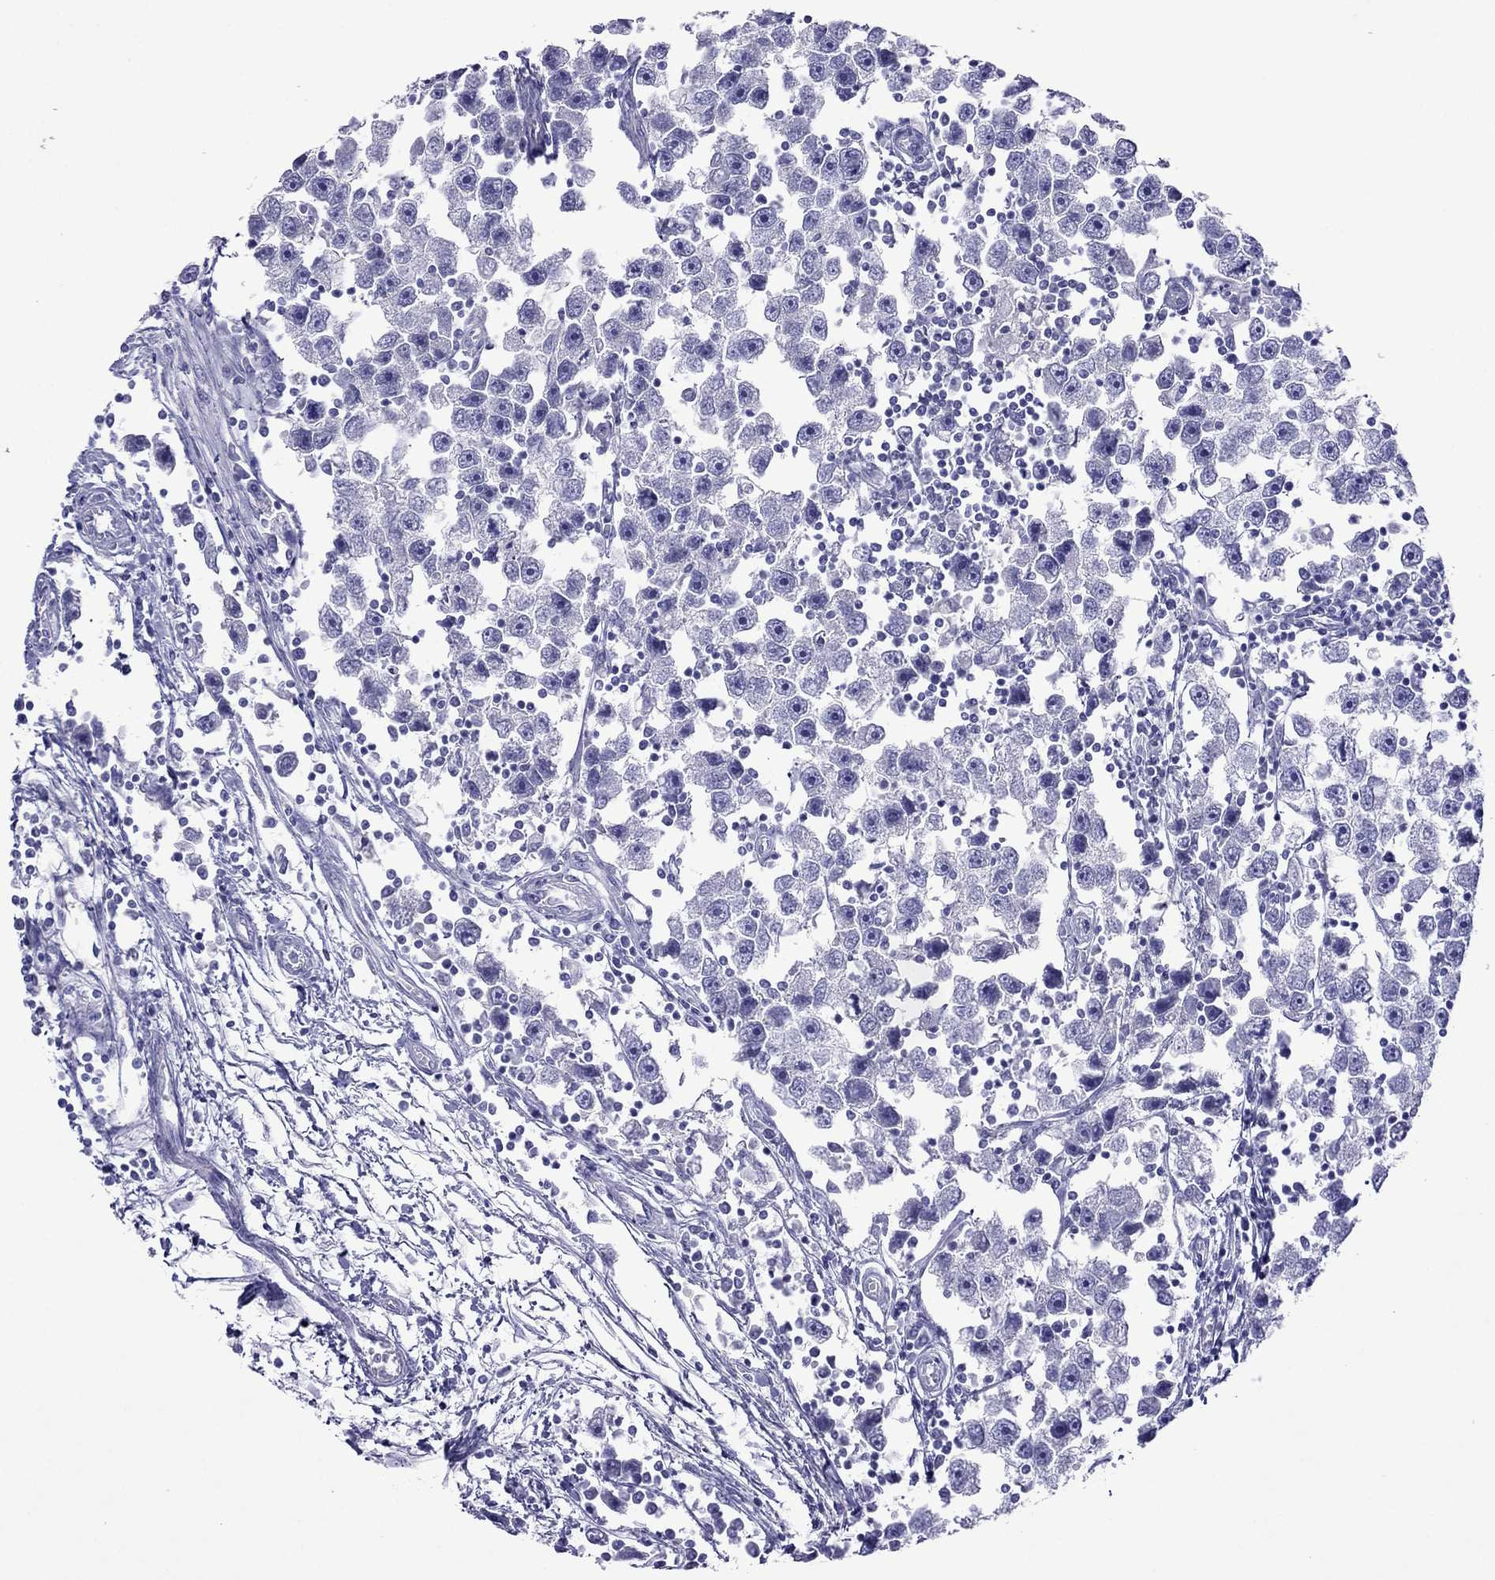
{"staining": {"intensity": "negative", "quantity": "none", "location": "none"}, "tissue": "testis cancer", "cell_type": "Tumor cells", "image_type": "cancer", "snomed": [{"axis": "morphology", "description": "Seminoma, NOS"}, {"axis": "topography", "description": "Testis"}], "caption": "This is a photomicrograph of immunohistochemistry (IHC) staining of testis cancer, which shows no staining in tumor cells.", "gene": "PCDHA6", "patient": {"sex": "male", "age": 30}}